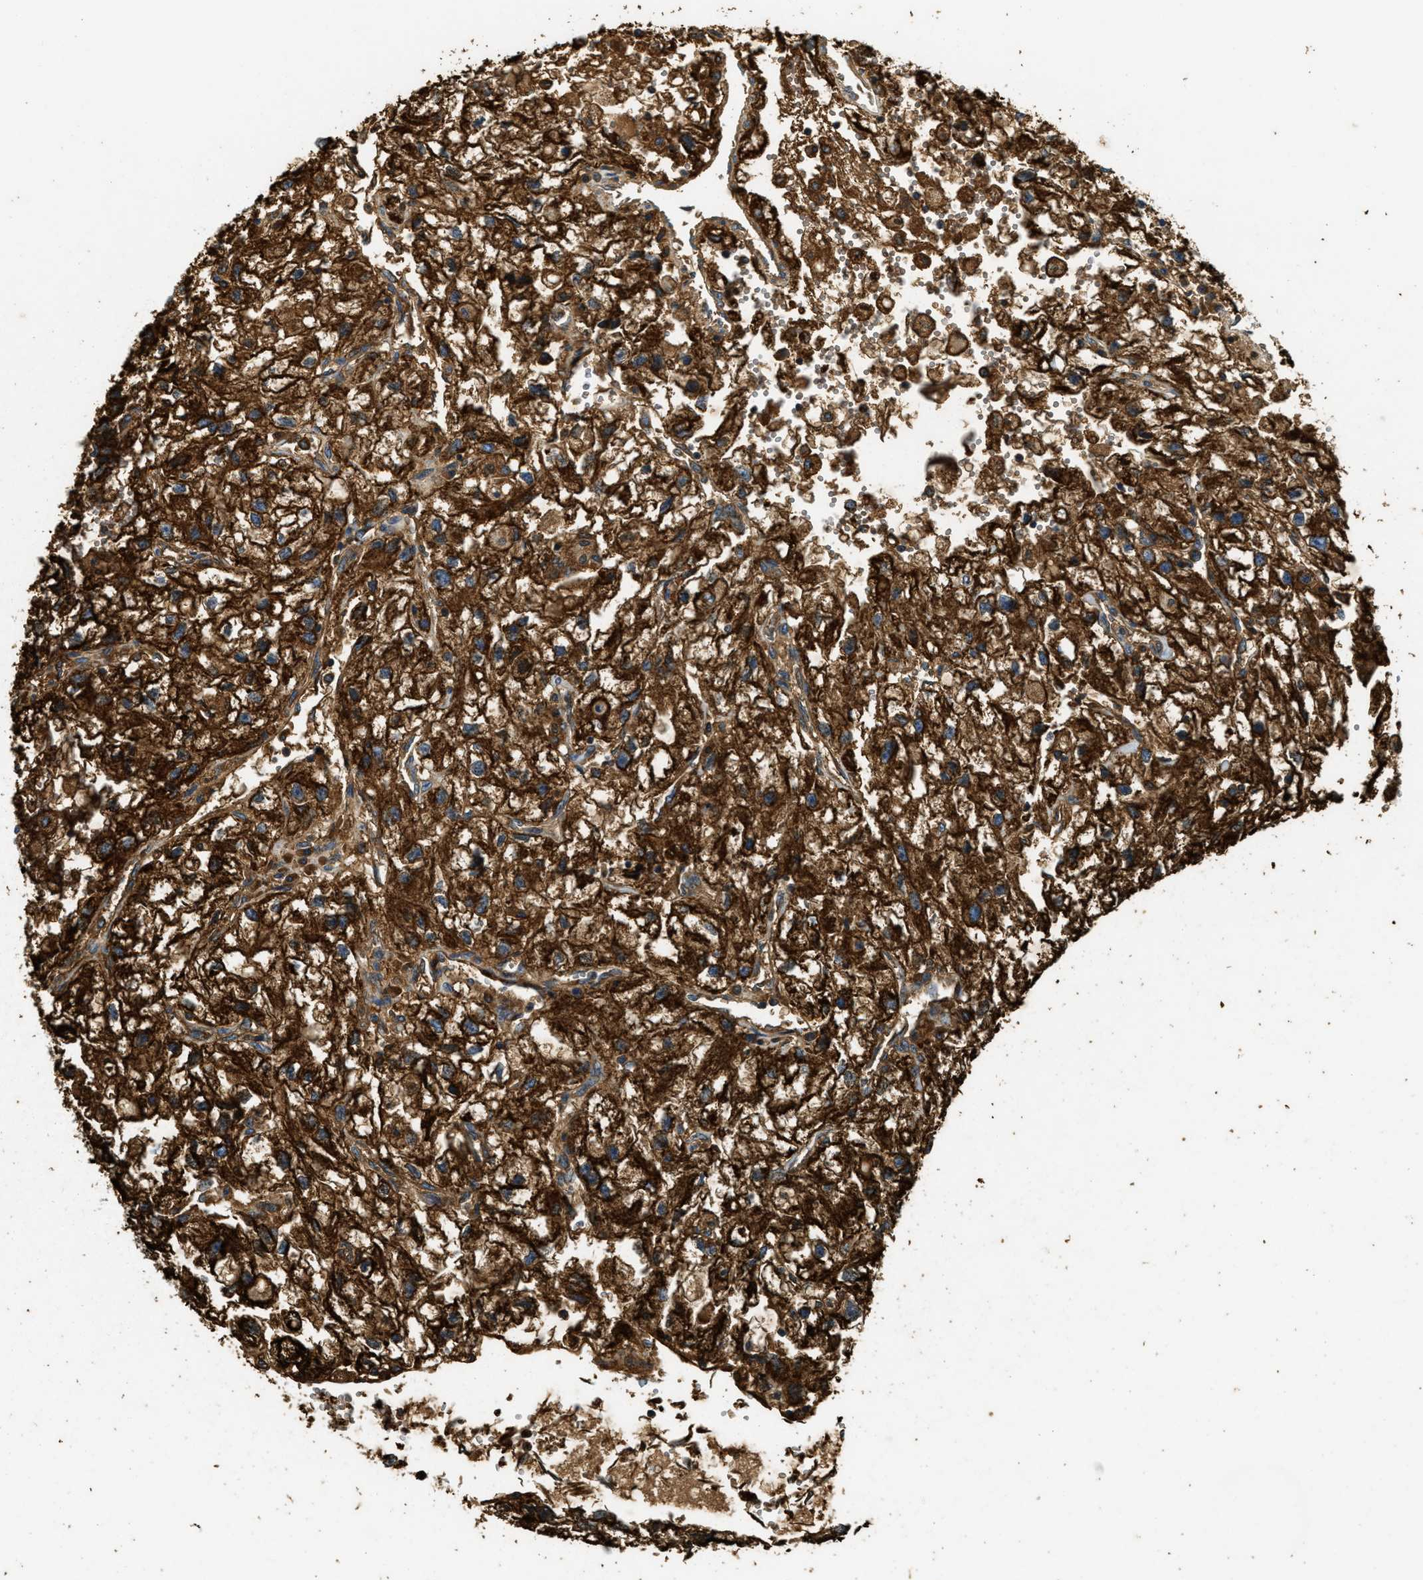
{"staining": {"intensity": "strong", "quantity": ">75%", "location": "cytoplasmic/membranous"}, "tissue": "renal cancer", "cell_type": "Tumor cells", "image_type": "cancer", "snomed": [{"axis": "morphology", "description": "Adenocarcinoma, NOS"}, {"axis": "topography", "description": "Kidney"}], "caption": "The photomicrograph exhibits a brown stain indicating the presence of a protein in the cytoplasmic/membranous of tumor cells in renal cancer.", "gene": "HLCS", "patient": {"sex": "female", "age": 70}}